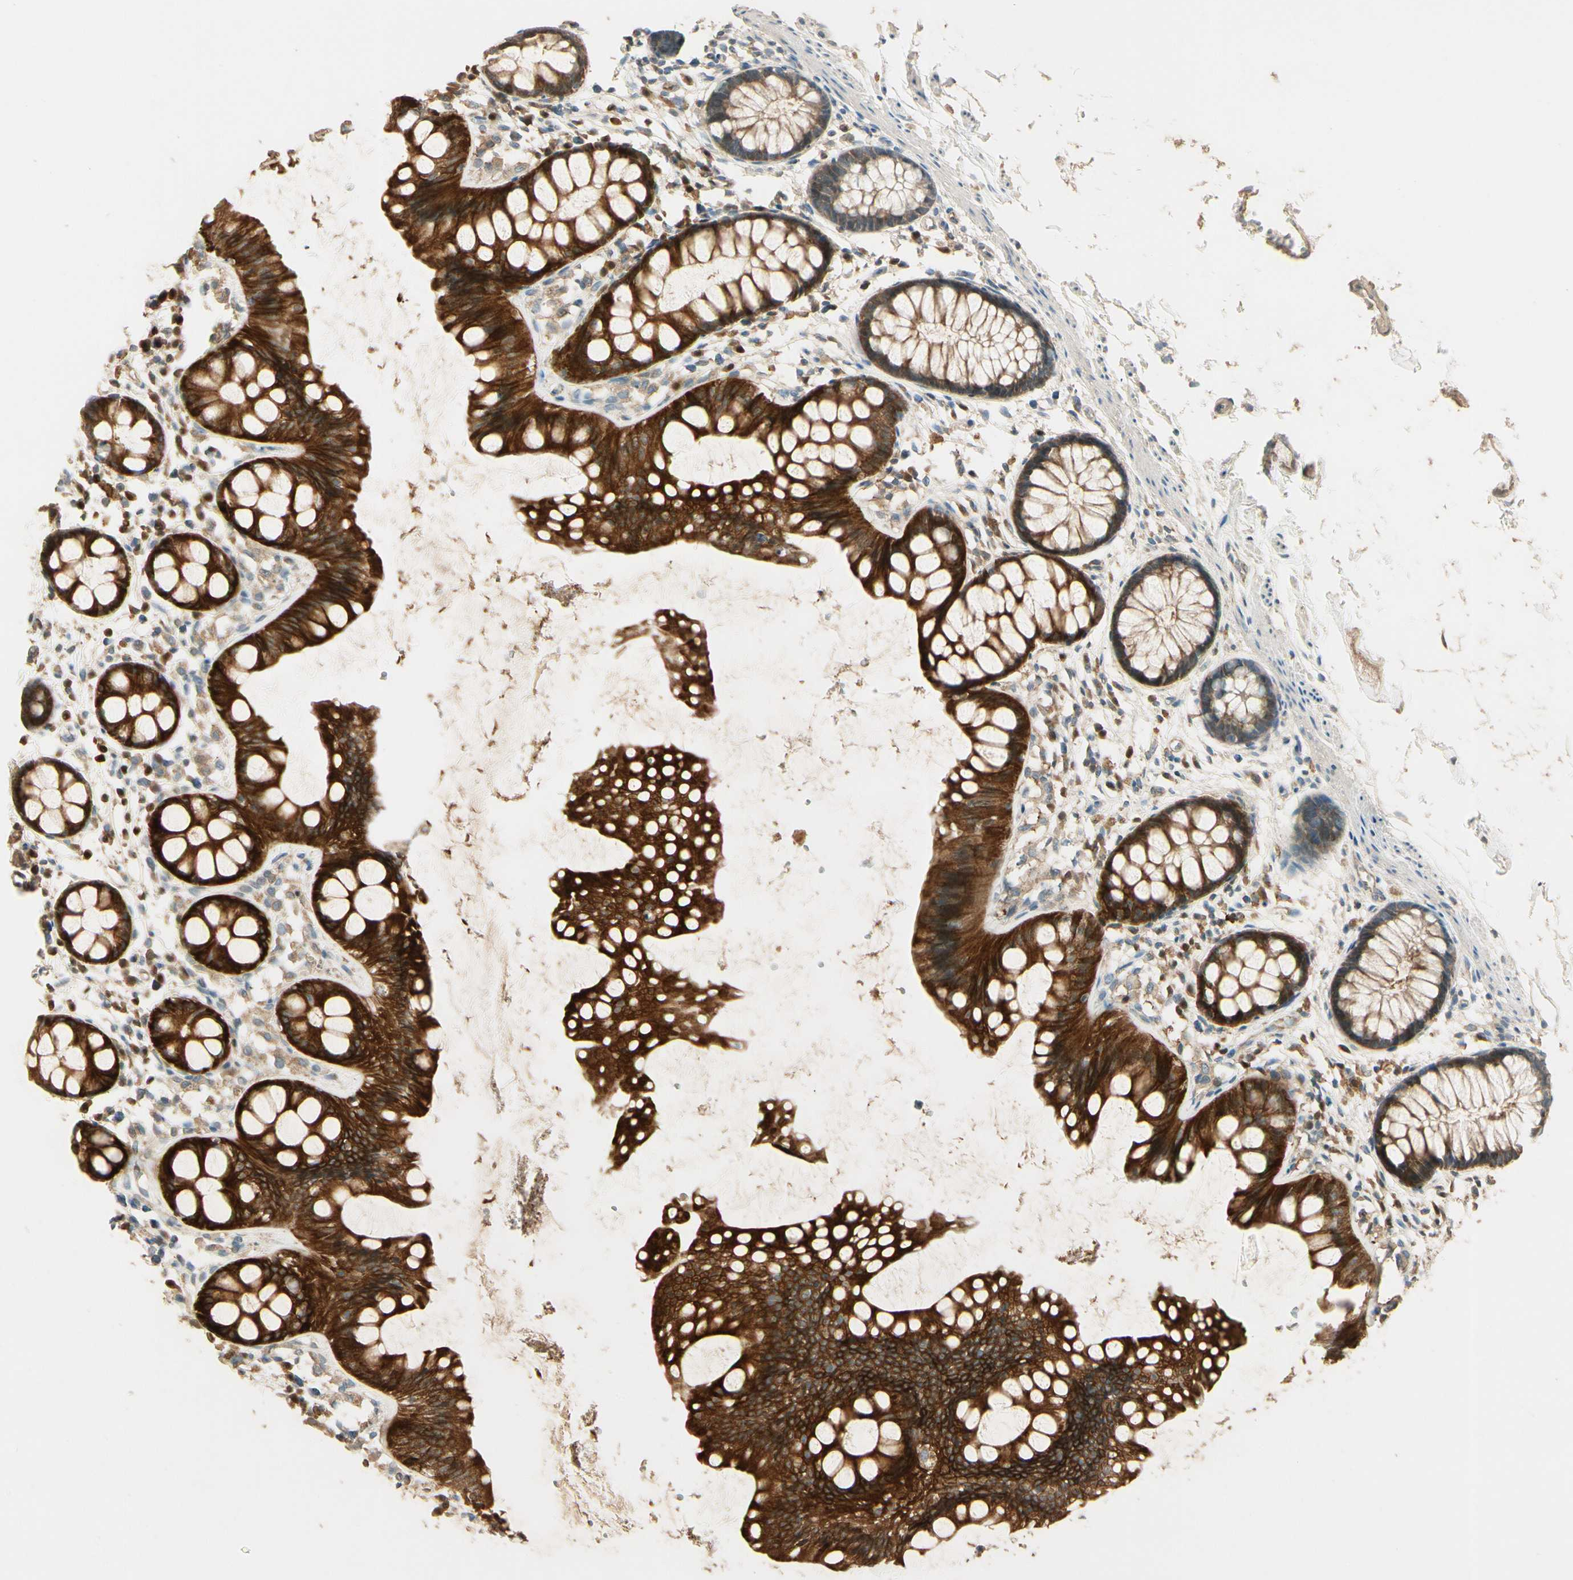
{"staining": {"intensity": "strong", "quantity": ">75%", "location": "cytoplasmic/membranous"}, "tissue": "rectum", "cell_type": "Glandular cells", "image_type": "normal", "snomed": [{"axis": "morphology", "description": "Normal tissue, NOS"}, {"axis": "topography", "description": "Rectum"}], "caption": "Immunohistochemistry of benign rectum shows high levels of strong cytoplasmic/membranous positivity in approximately >75% of glandular cells.", "gene": "PLXNA1", "patient": {"sex": "female", "age": 66}}